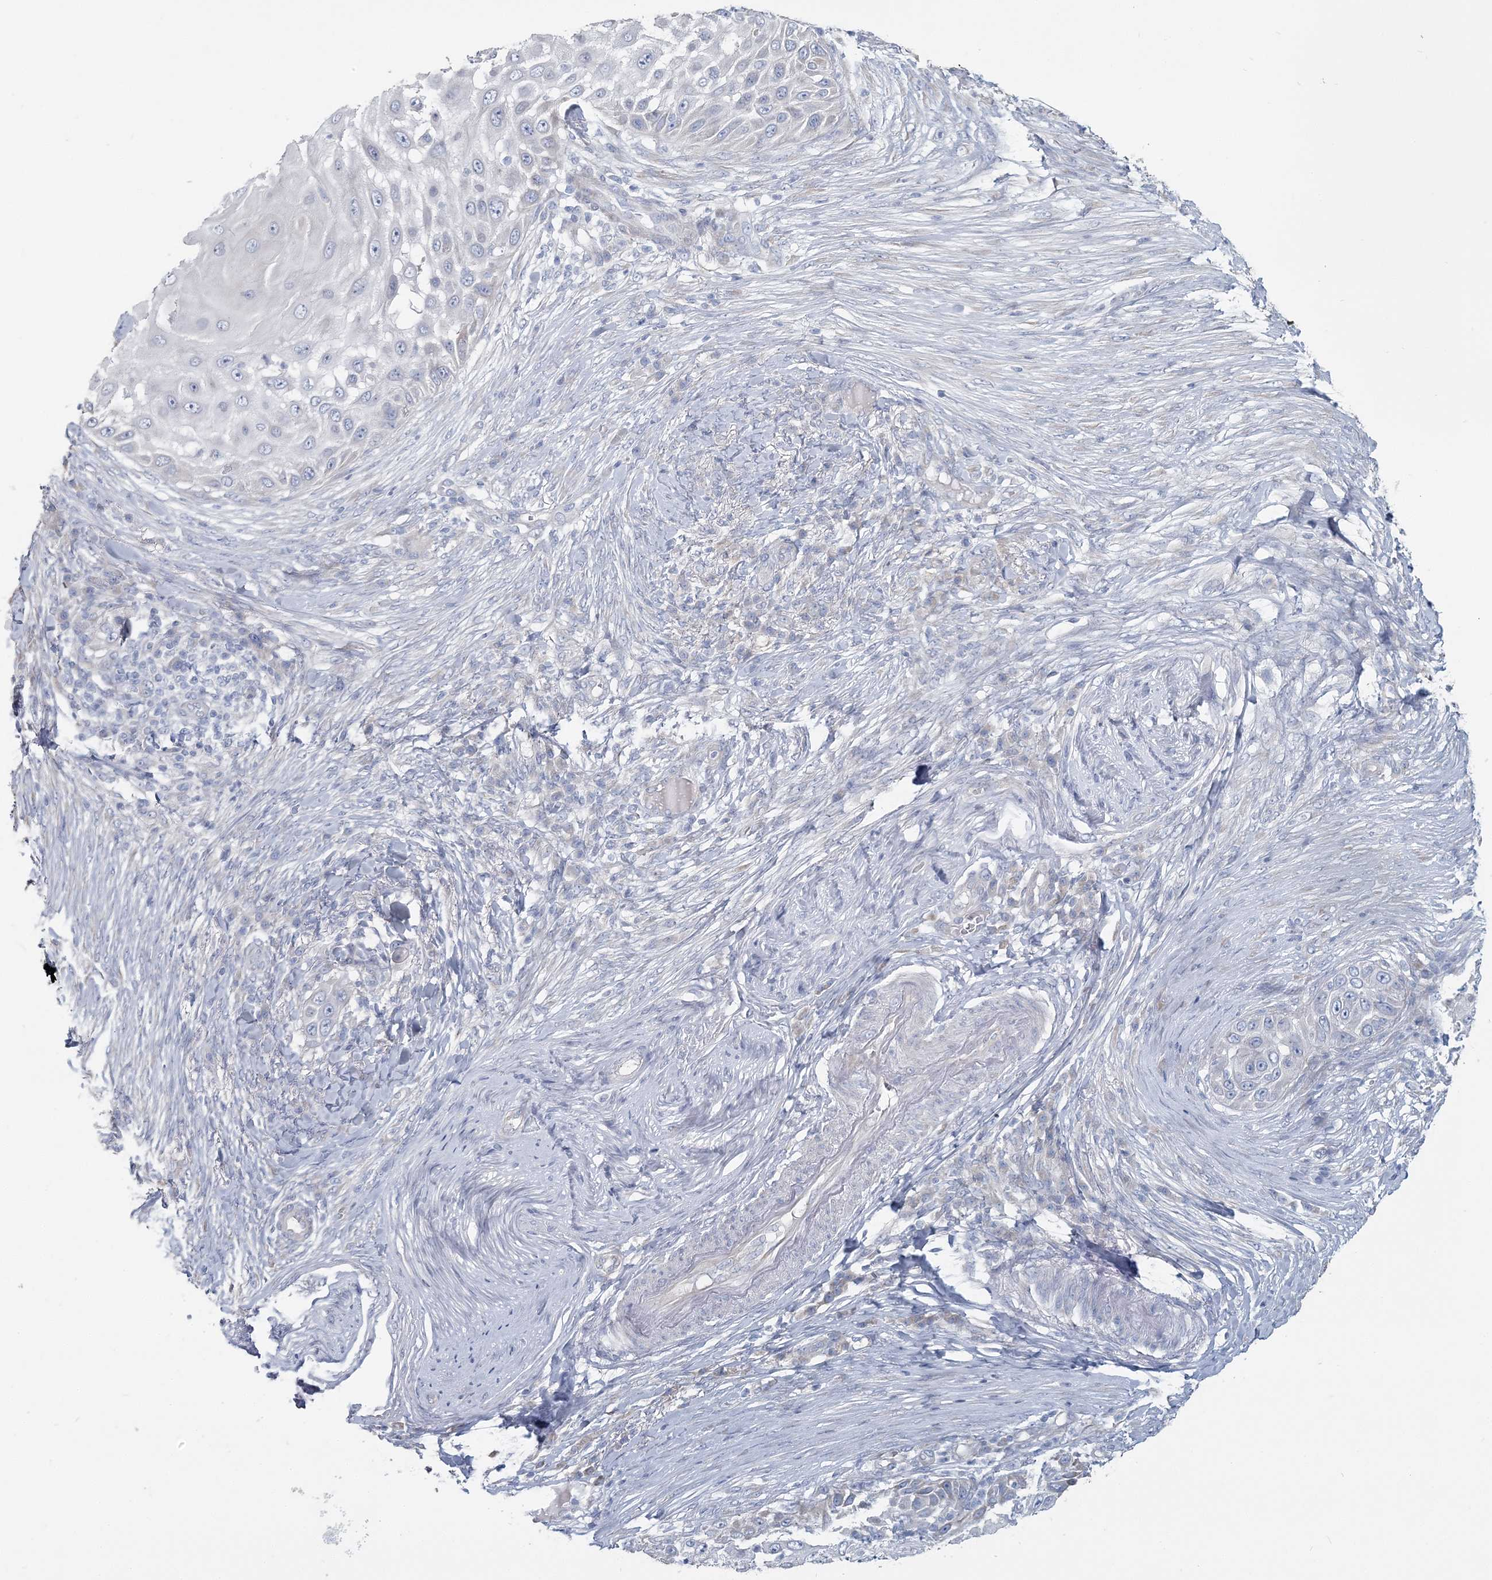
{"staining": {"intensity": "negative", "quantity": "none", "location": "none"}, "tissue": "skin cancer", "cell_type": "Tumor cells", "image_type": "cancer", "snomed": [{"axis": "morphology", "description": "Squamous cell carcinoma, NOS"}, {"axis": "topography", "description": "Skin"}], "caption": "IHC micrograph of neoplastic tissue: skin cancer (squamous cell carcinoma) stained with DAB reveals no significant protein staining in tumor cells. (Immunohistochemistry (ihc), brightfield microscopy, high magnification).", "gene": "CMBL", "patient": {"sex": "female", "age": 44}}